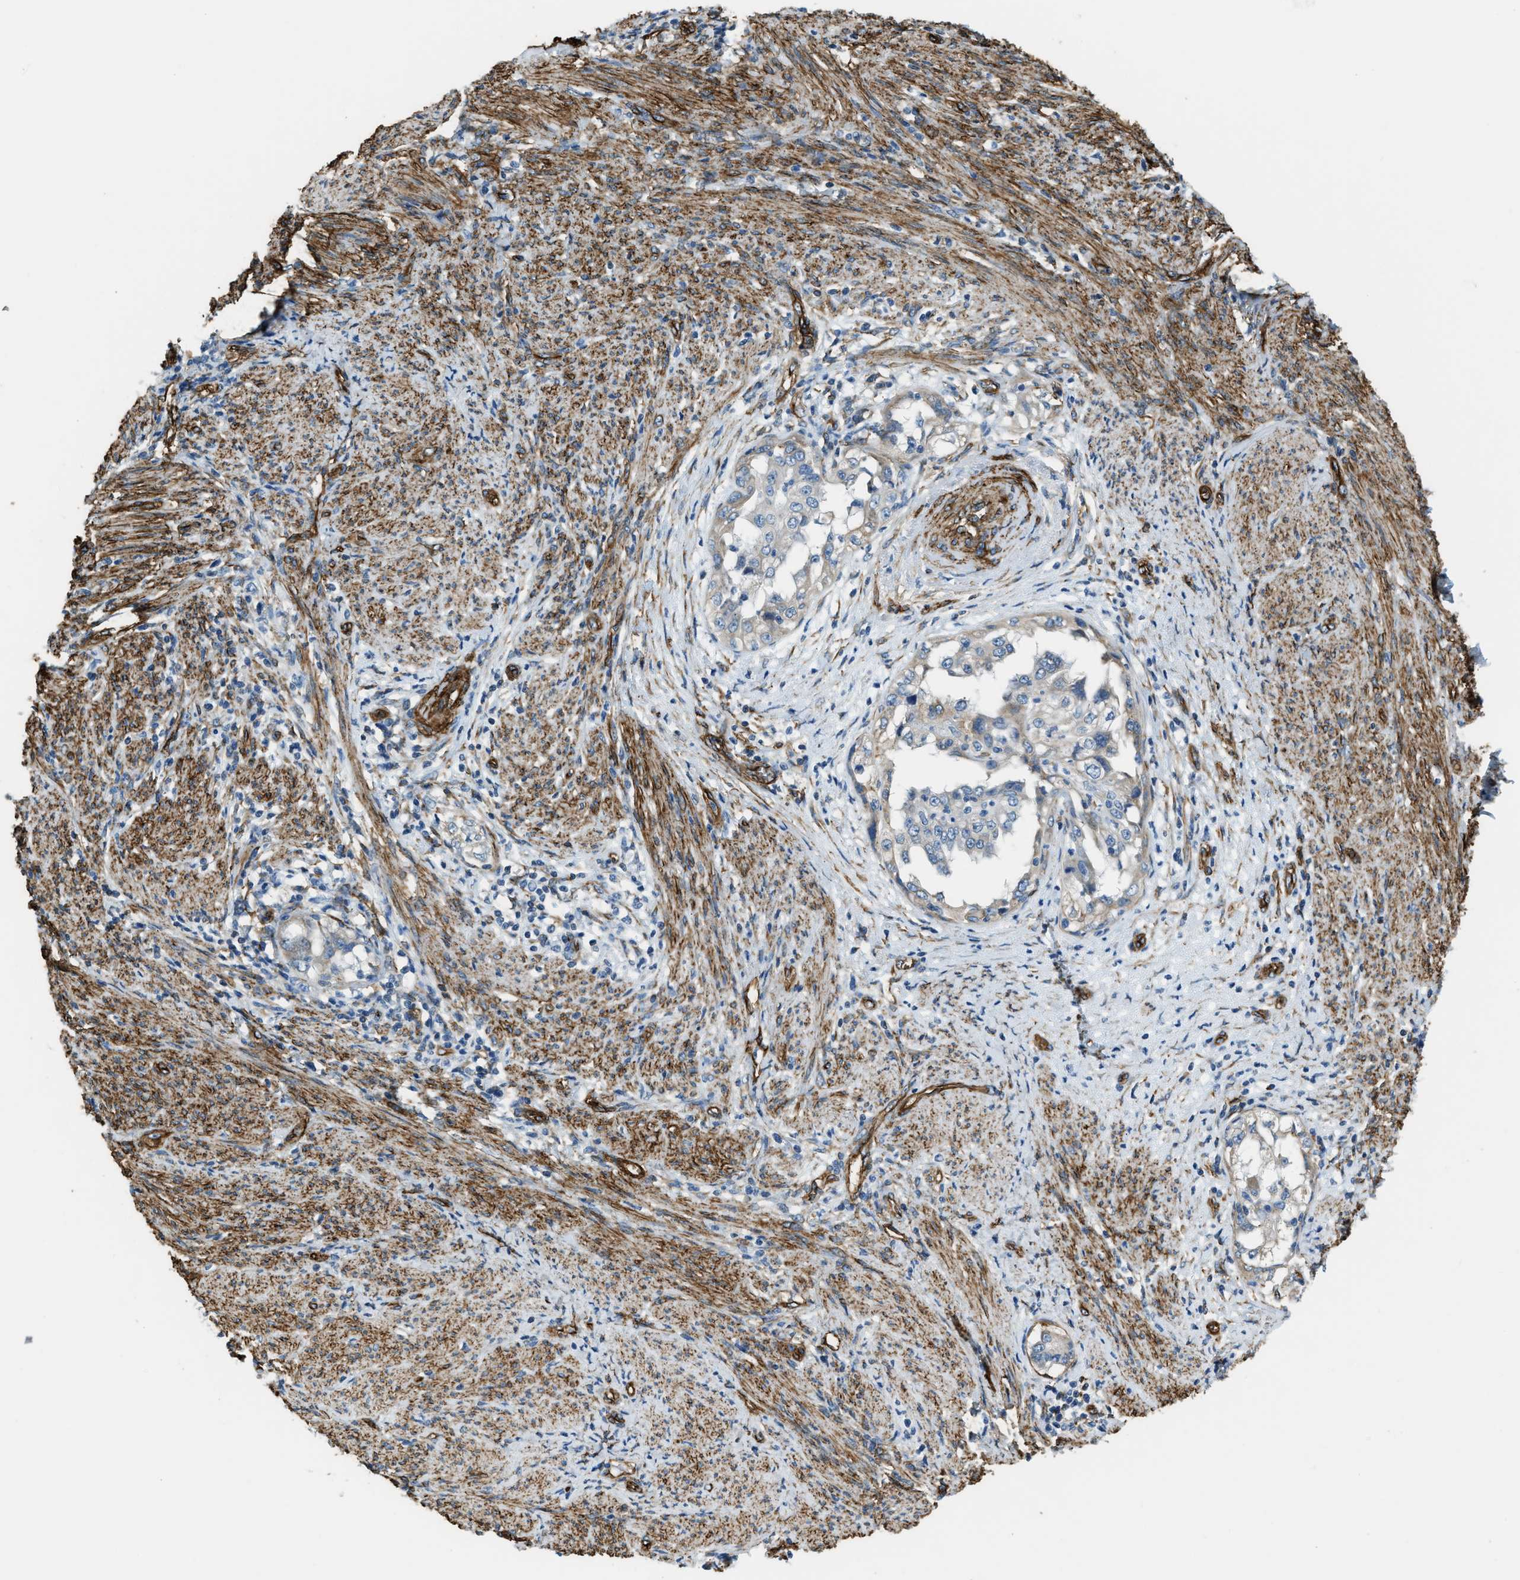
{"staining": {"intensity": "weak", "quantity": "25%-75%", "location": "cytoplasmic/membranous"}, "tissue": "endometrial cancer", "cell_type": "Tumor cells", "image_type": "cancer", "snomed": [{"axis": "morphology", "description": "Adenocarcinoma, NOS"}, {"axis": "topography", "description": "Endometrium"}], "caption": "The immunohistochemical stain shows weak cytoplasmic/membranous positivity in tumor cells of adenocarcinoma (endometrial) tissue.", "gene": "TMEM43", "patient": {"sex": "female", "age": 85}}